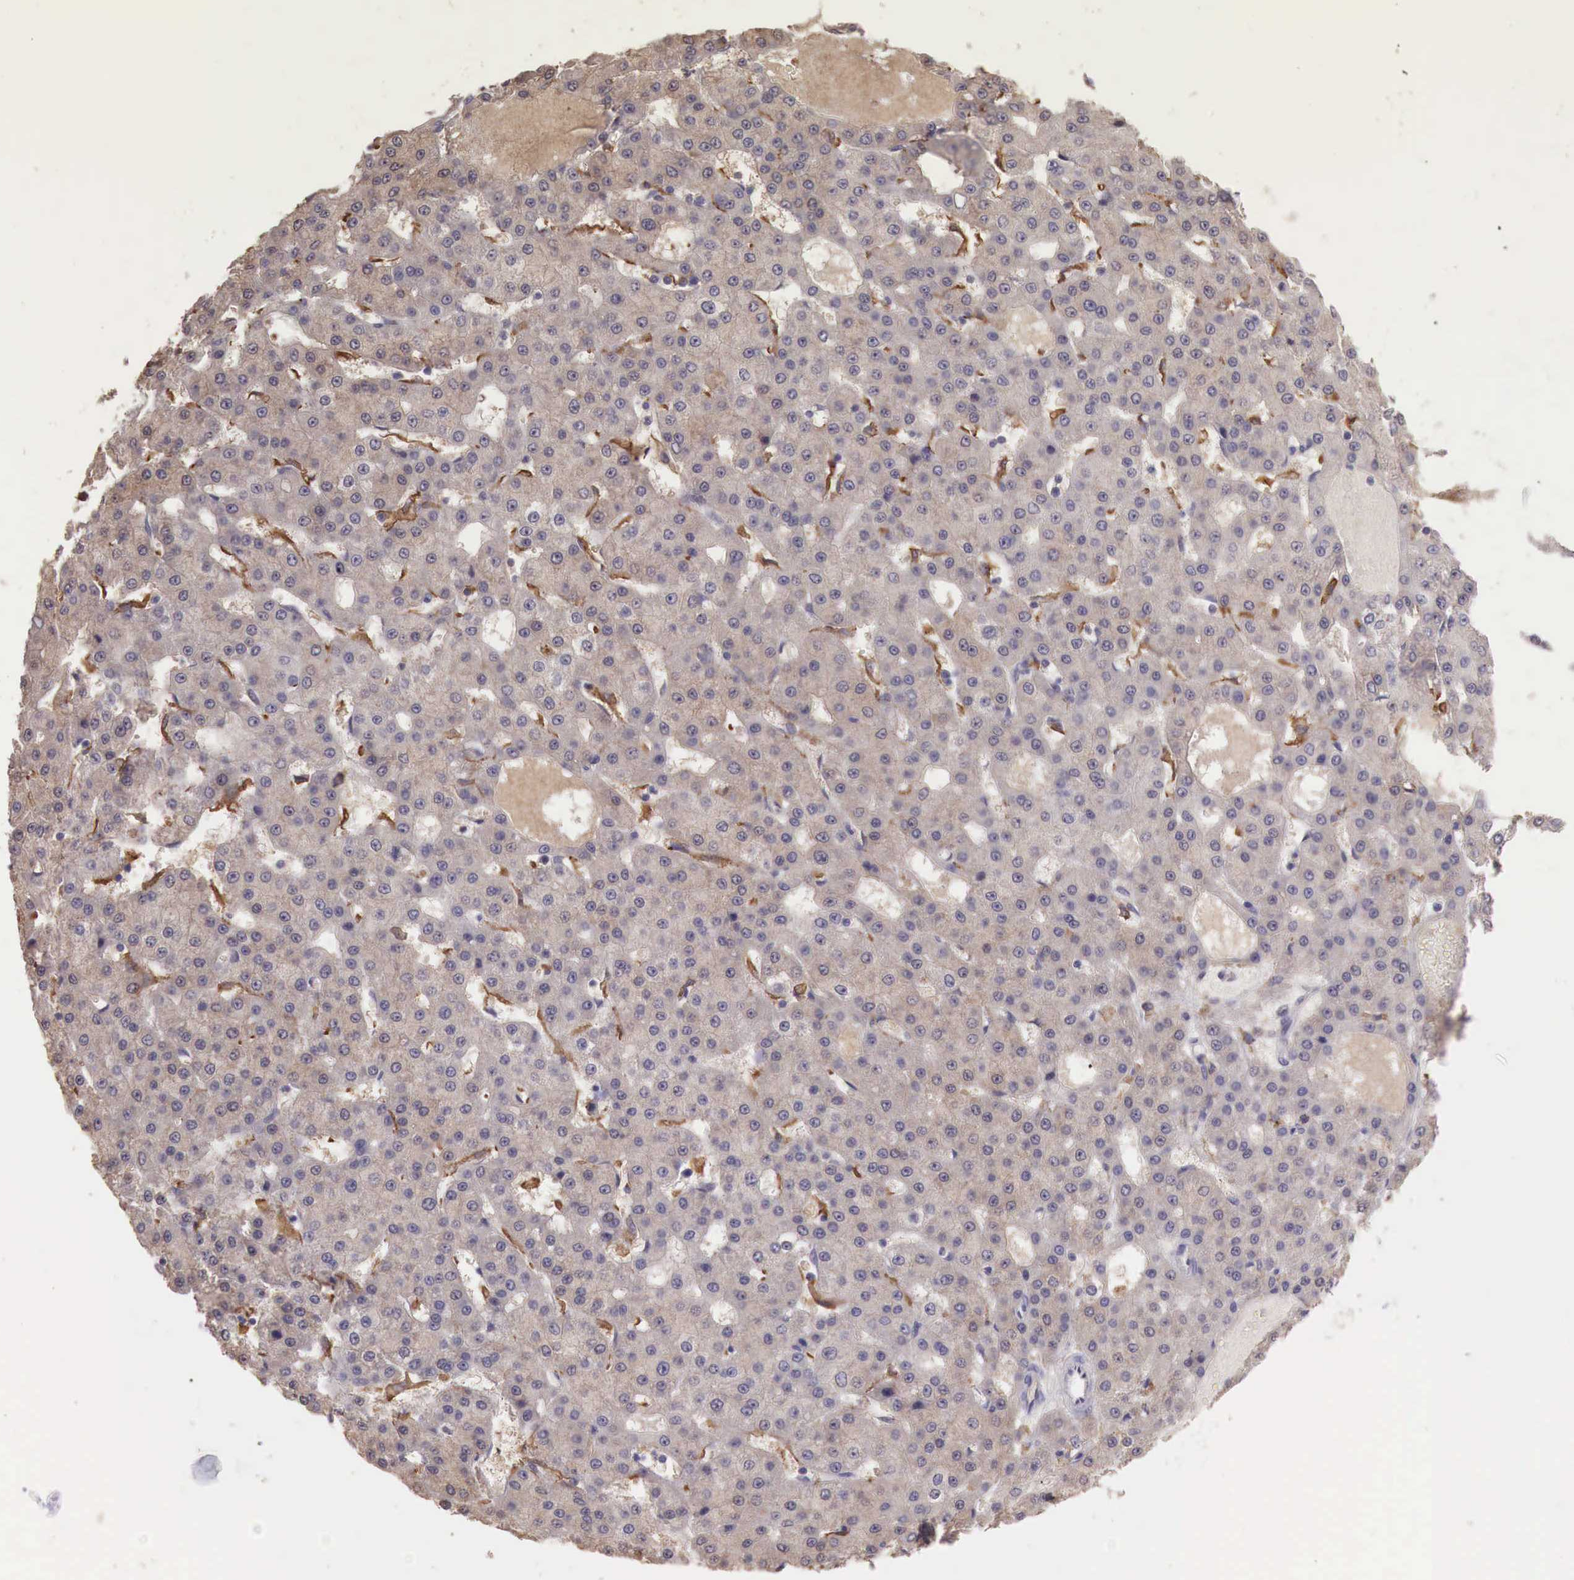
{"staining": {"intensity": "weak", "quantity": "25%-75%", "location": "cytoplasmic/membranous"}, "tissue": "liver cancer", "cell_type": "Tumor cells", "image_type": "cancer", "snomed": [{"axis": "morphology", "description": "Carcinoma, Hepatocellular, NOS"}, {"axis": "topography", "description": "Liver"}], "caption": "Liver cancer stained with immunohistochemistry exhibits weak cytoplasmic/membranous expression in approximately 25%-75% of tumor cells.", "gene": "CHRDL1", "patient": {"sex": "male", "age": 47}}